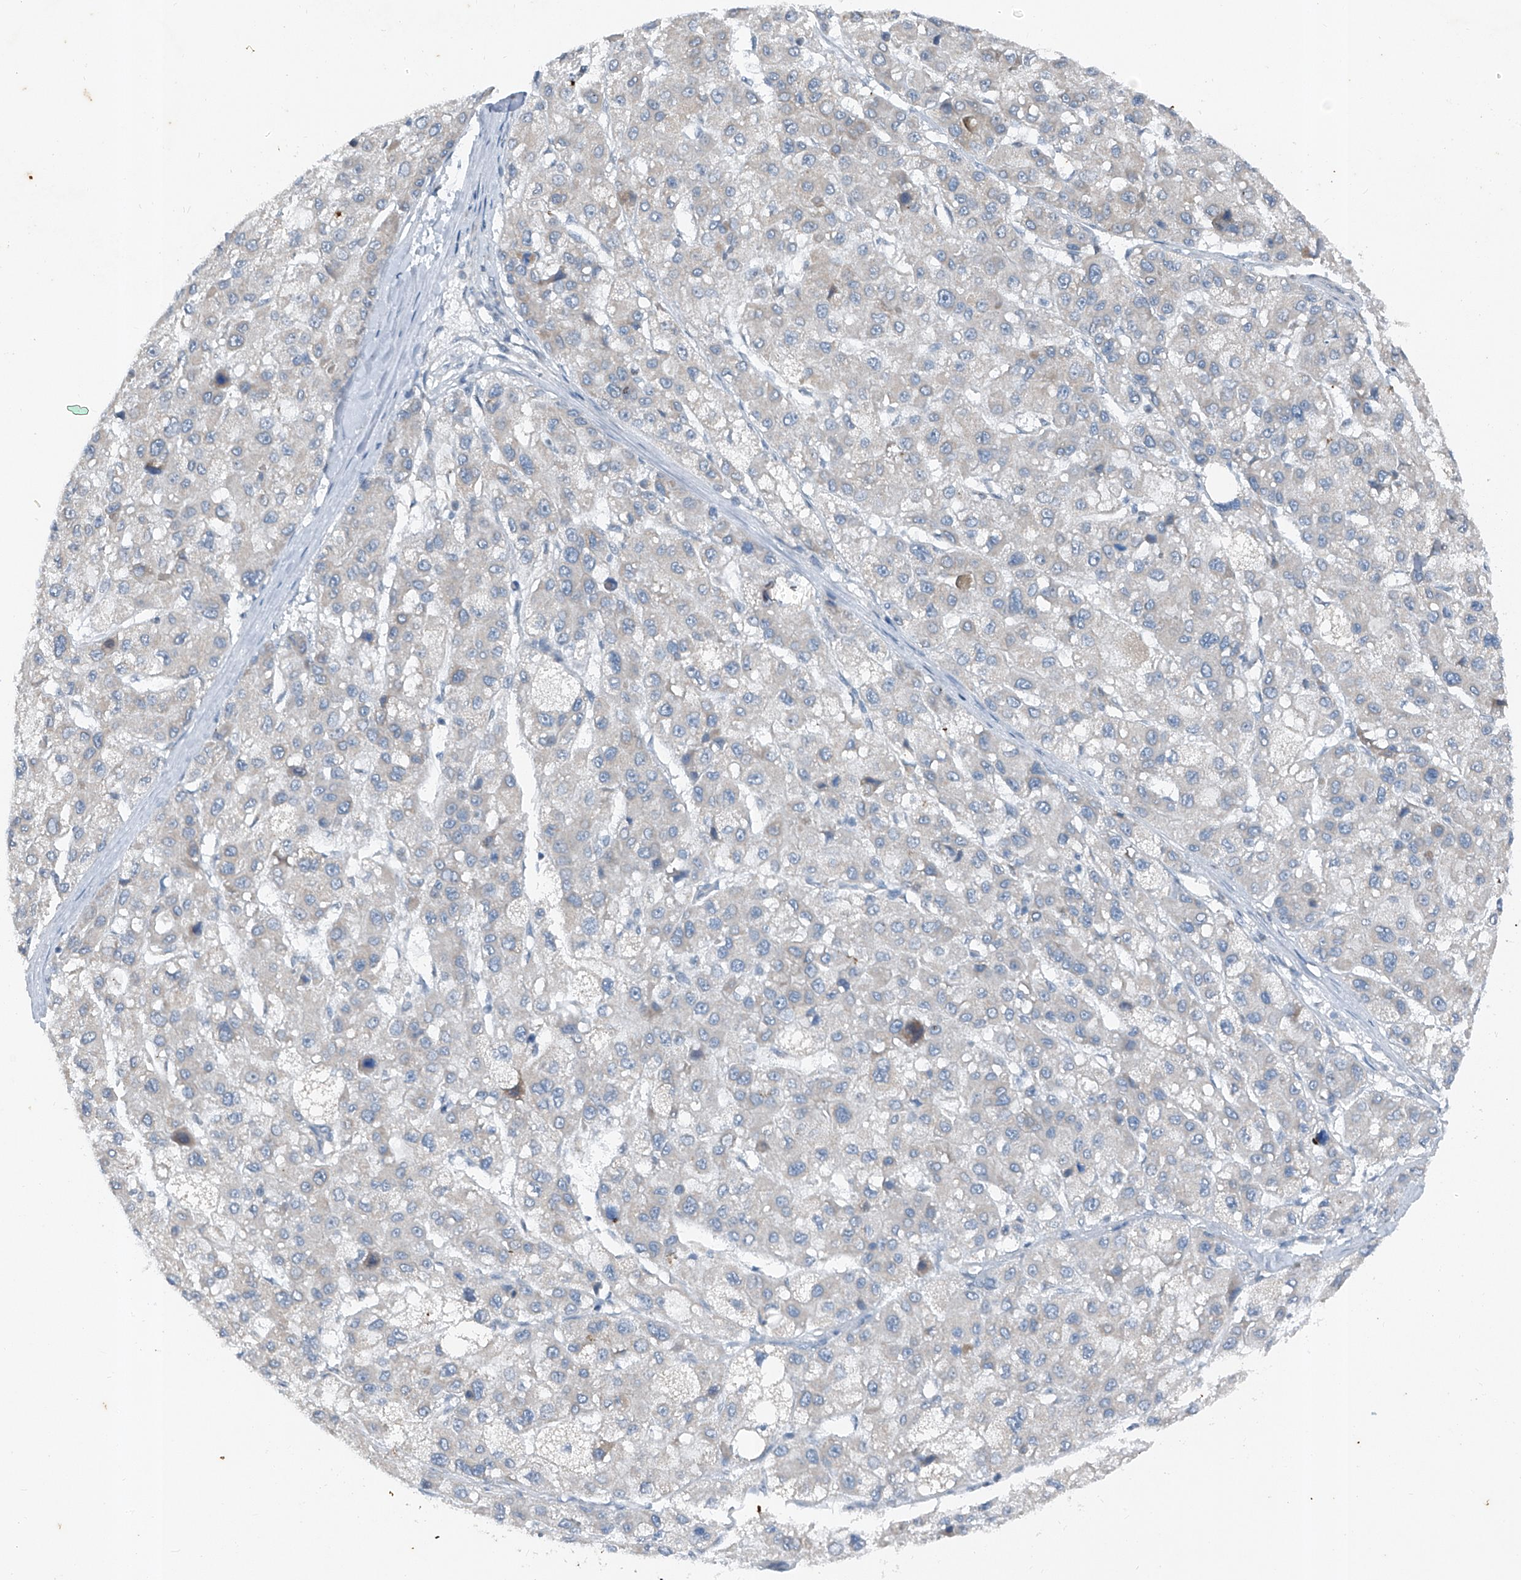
{"staining": {"intensity": "negative", "quantity": "none", "location": "none"}, "tissue": "liver cancer", "cell_type": "Tumor cells", "image_type": "cancer", "snomed": [{"axis": "morphology", "description": "Carcinoma, Hepatocellular, NOS"}, {"axis": "topography", "description": "Liver"}], "caption": "Micrograph shows no significant protein staining in tumor cells of liver hepatocellular carcinoma.", "gene": "DYRK1B", "patient": {"sex": "male", "age": 80}}